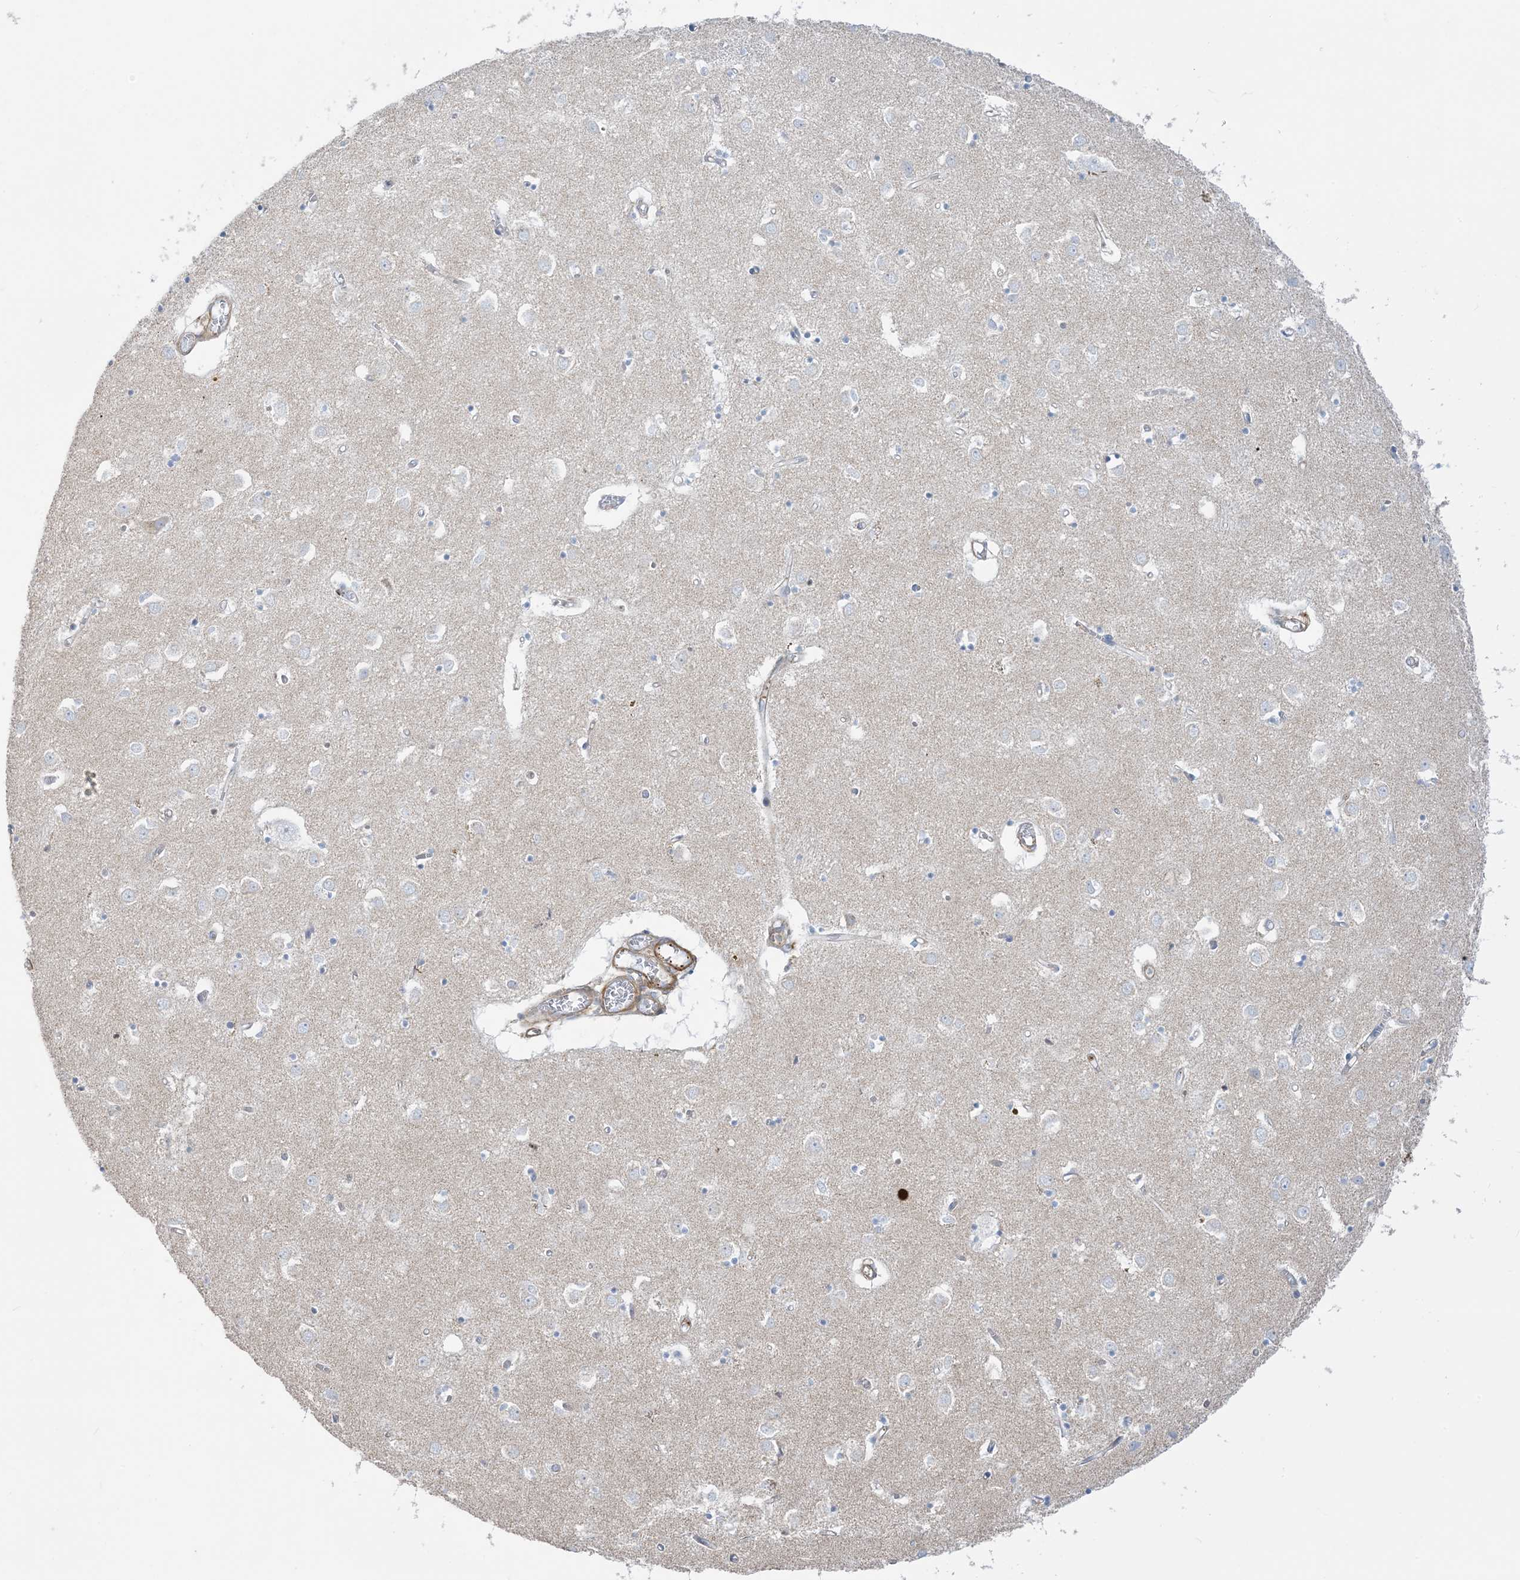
{"staining": {"intensity": "negative", "quantity": "none", "location": "none"}, "tissue": "caudate", "cell_type": "Glial cells", "image_type": "normal", "snomed": [{"axis": "morphology", "description": "Normal tissue, NOS"}, {"axis": "topography", "description": "Lateral ventricle wall"}], "caption": "A high-resolution image shows IHC staining of unremarkable caudate, which demonstrates no significant positivity in glial cells.", "gene": "GTF3C2", "patient": {"sex": "male", "age": 70}}